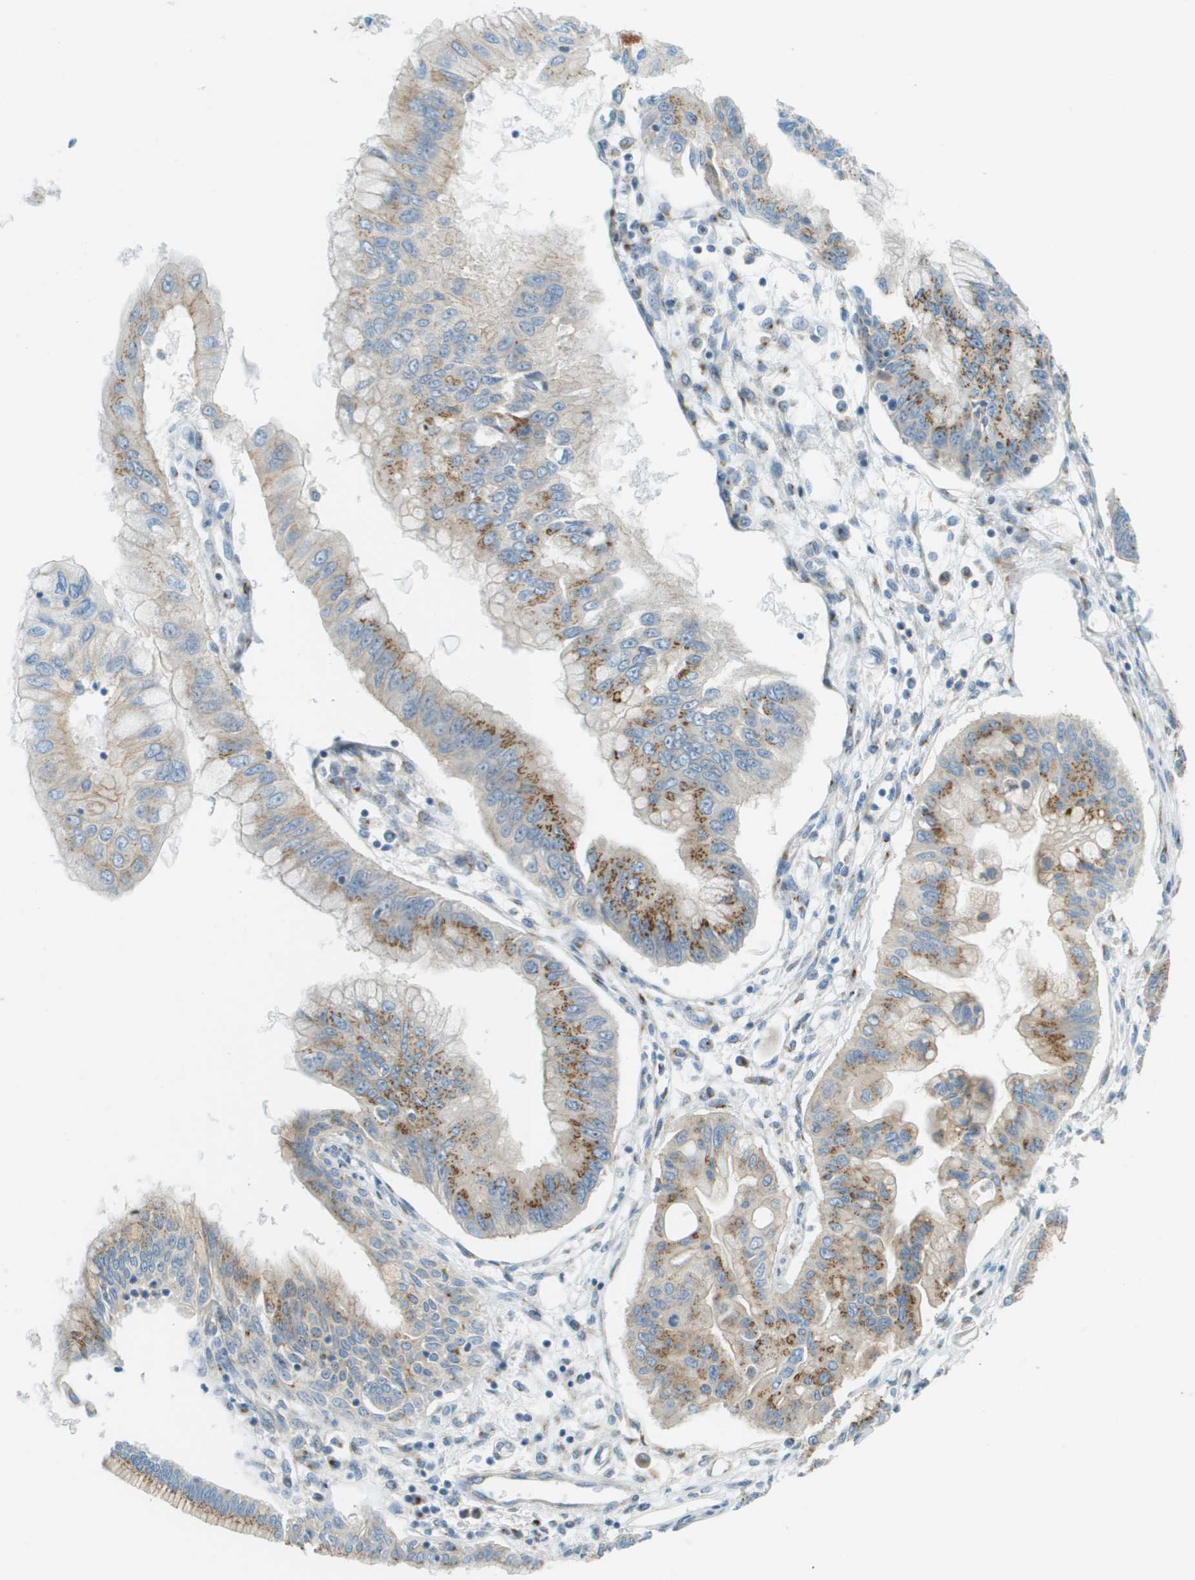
{"staining": {"intensity": "moderate", "quantity": ">75%", "location": "cytoplasmic/membranous"}, "tissue": "pancreatic cancer", "cell_type": "Tumor cells", "image_type": "cancer", "snomed": [{"axis": "morphology", "description": "Adenocarcinoma, NOS"}, {"axis": "topography", "description": "Pancreas"}], "caption": "This photomicrograph exhibits pancreatic adenocarcinoma stained with immunohistochemistry to label a protein in brown. The cytoplasmic/membranous of tumor cells show moderate positivity for the protein. Nuclei are counter-stained blue.", "gene": "ACBD3", "patient": {"sex": "female", "age": 77}}